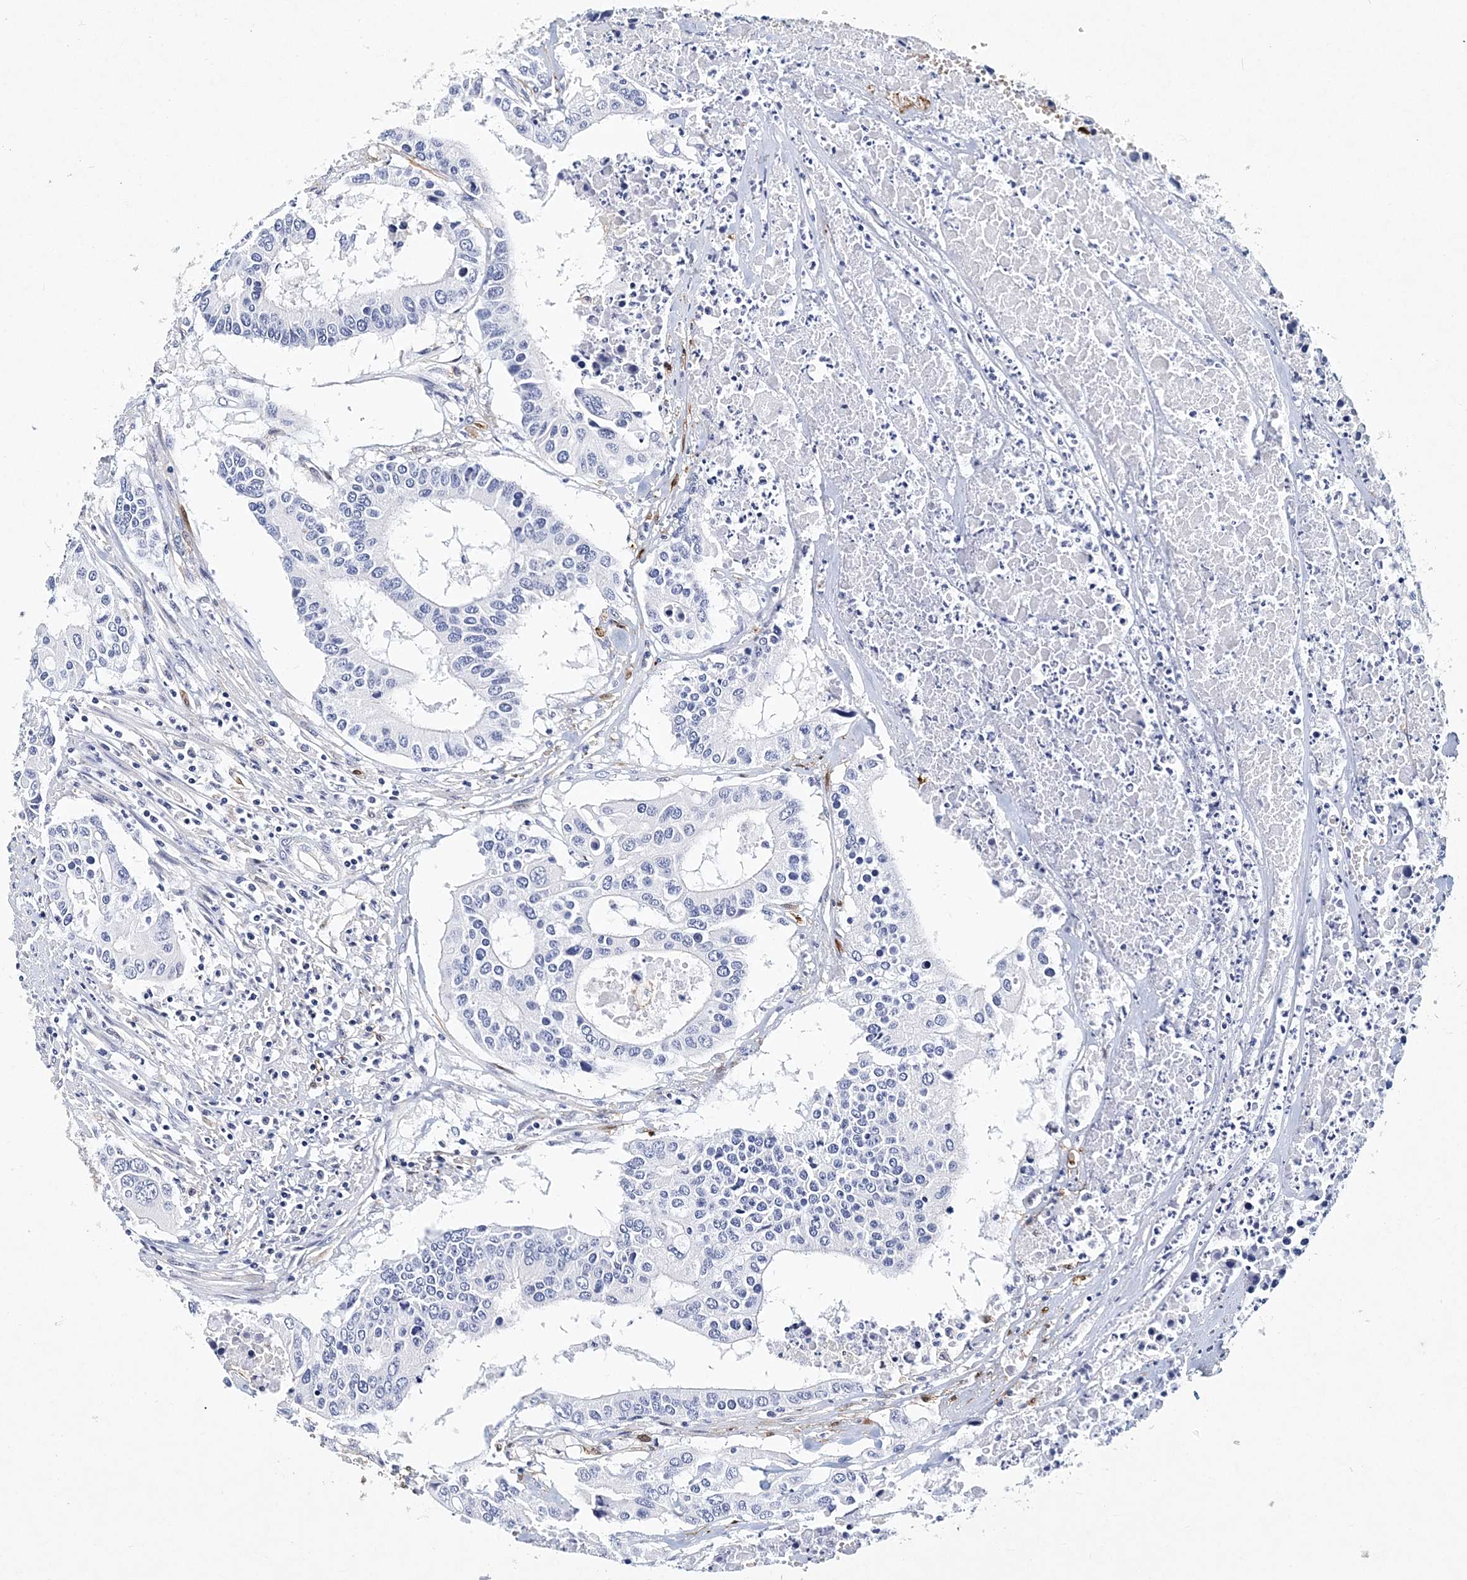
{"staining": {"intensity": "negative", "quantity": "none", "location": "none"}, "tissue": "colorectal cancer", "cell_type": "Tumor cells", "image_type": "cancer", "snomed": [{"axis": "morphology", "description": "Adenocarcinoma, NOS"}, {"axis": "topography", "description": "Colon"}], "caption": "Colorectal cancer was stained to show a protein in brown. There is no significant positivity in tumor cells.", "gene": "ITGA2B", "patient": {"sex": "male", "age": 77}}